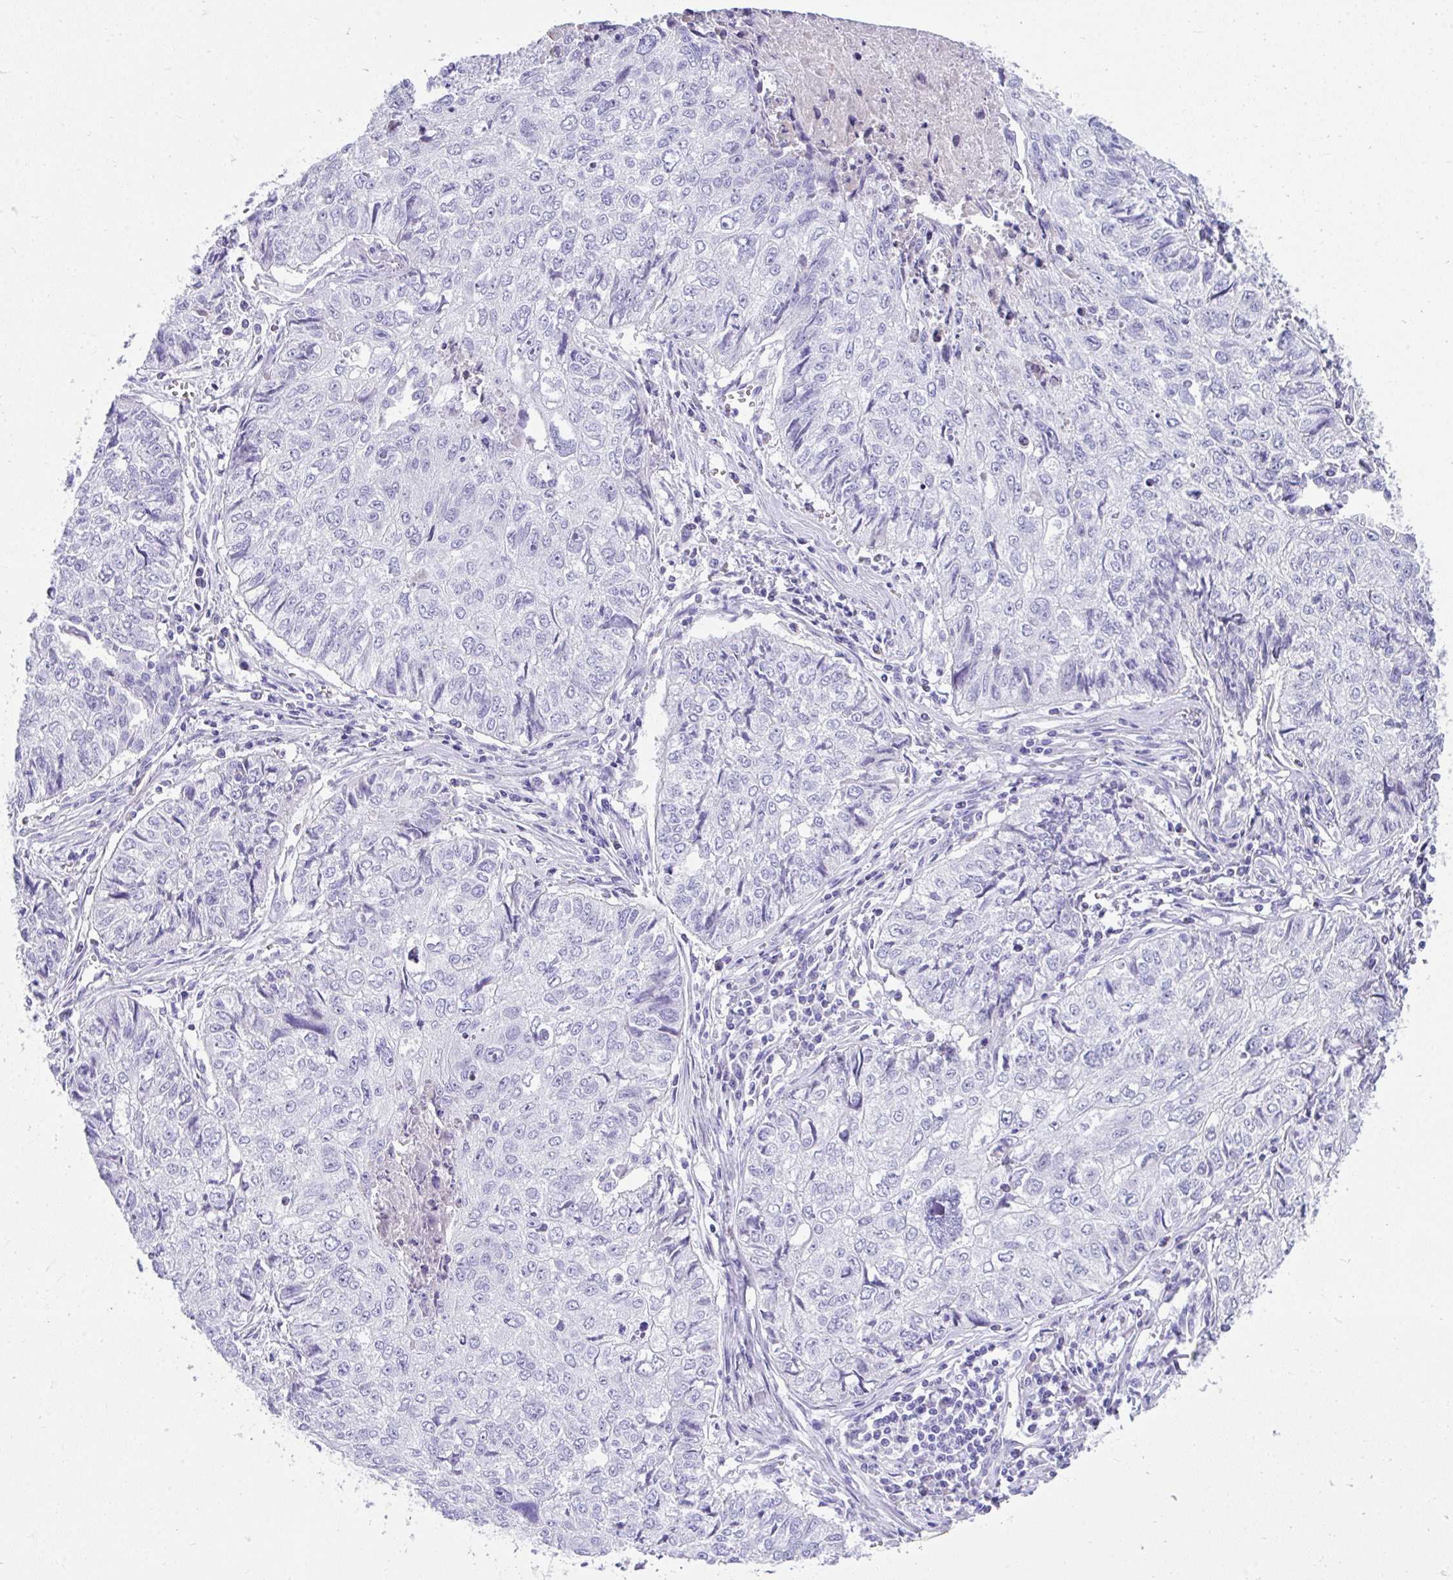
{"staining": {"intensity": "negative", "quantity": "none", "location": "none"}, "tissue": "lung cancer", "cell_type": "Tumor cells", "image_type": "cancer", "snomed": [{"axis": "morphology", "description": "Normal morphology"}, {"axis": "morphology", "description": "Aneuploidy"}, {"axis": "morphology", "description": "Squamous cell carcinoma, NOS"}, {"axis": "topography", "description": "Lymph node"}, {"axis": "topography", "description": "Lung"}], "caption": "IHC photomicrograph of lung squamous cell carcinoma stained for a protein (brown), which shows no expression in tumor cells.", "gene": "TNNT1", "patient": {"sex": "female", "age": 76}}